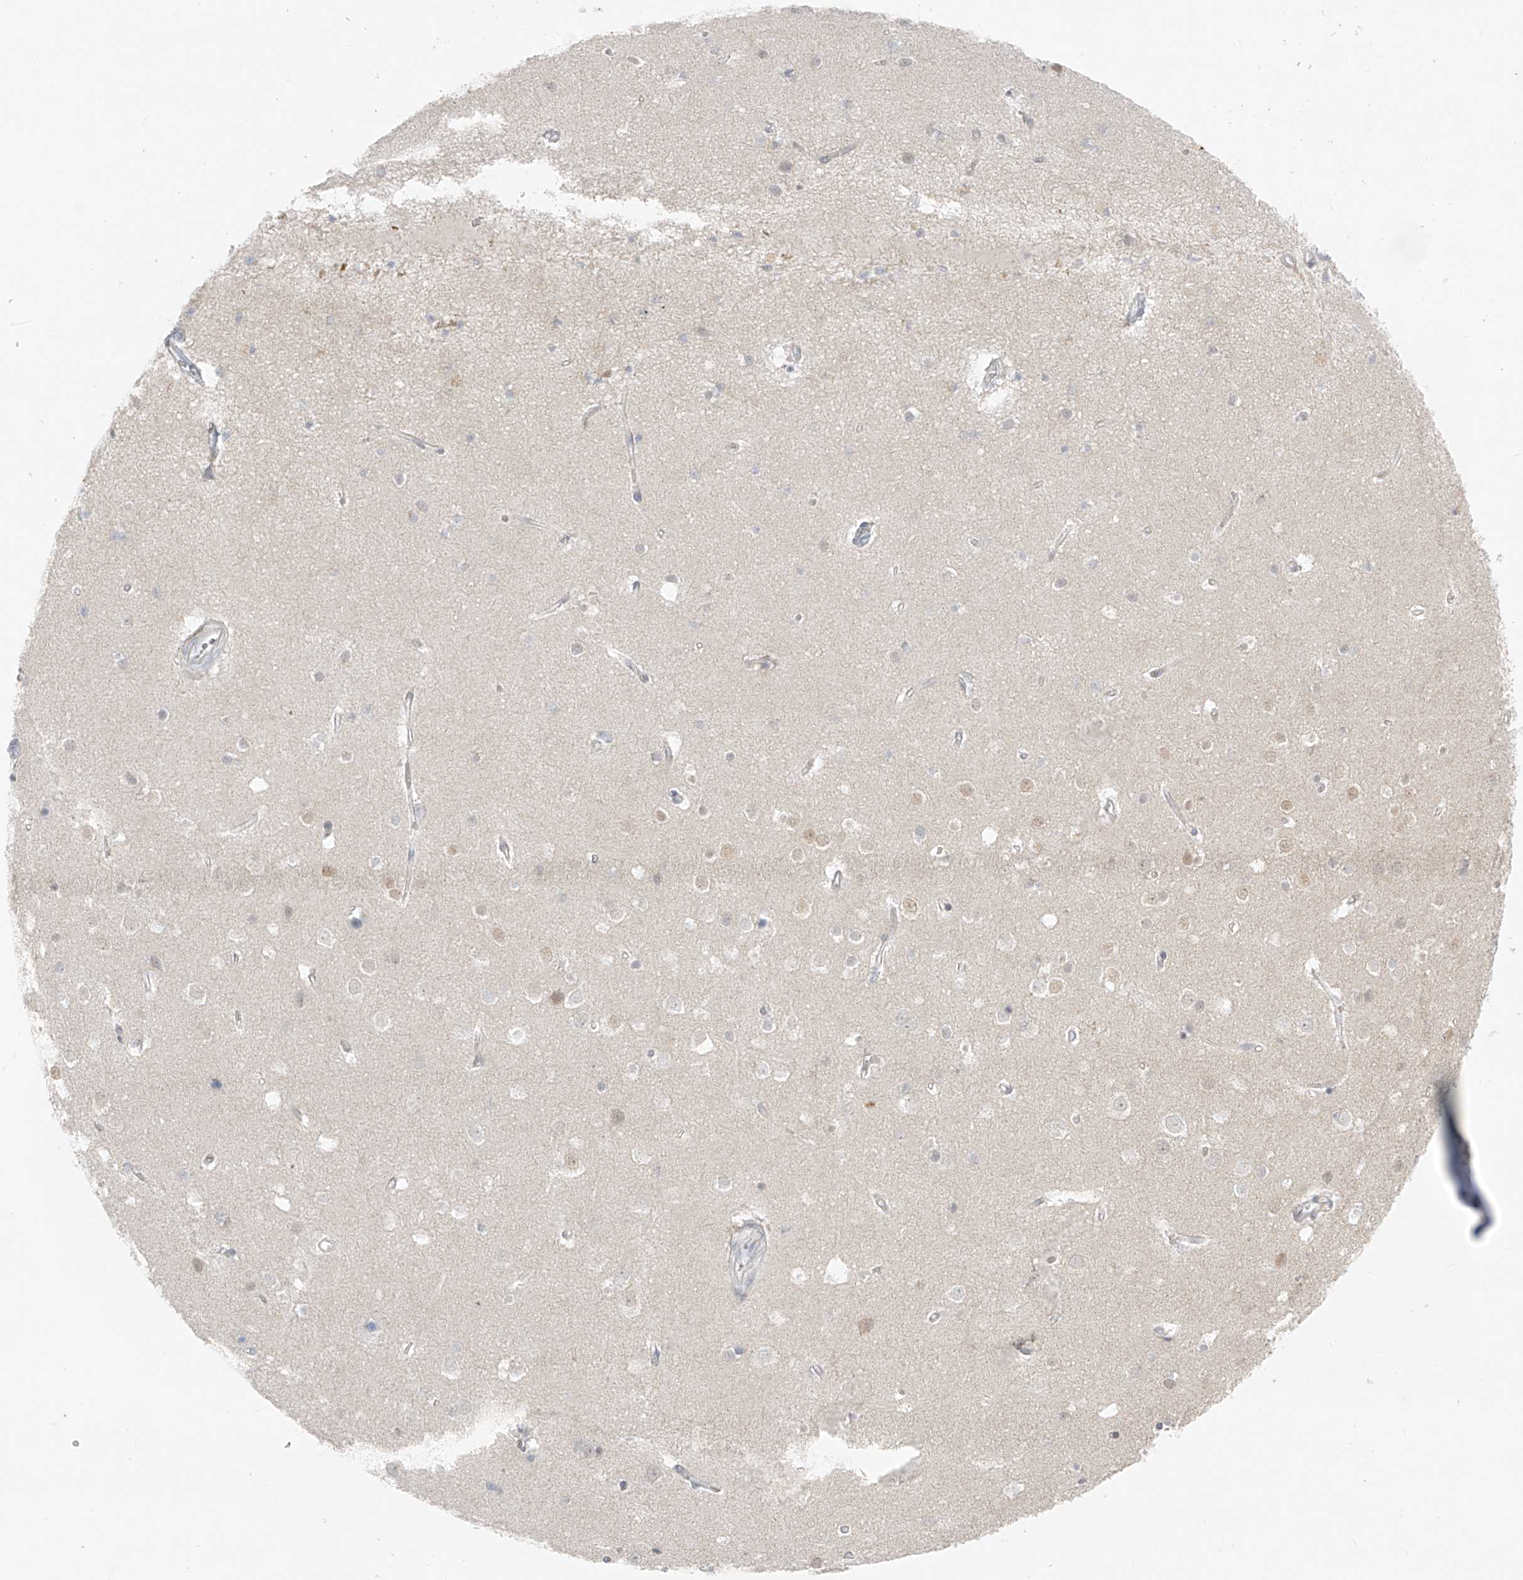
{"staining": {"intensity": "weak", "quantity": "25%-75%", "location": "cytoplasmic/membranous"}, "tissue": "cerebral cortex", "cell_type": "Endothelial cells", "image_type": "normal", "snomed": [{"axis": "morphology", "description": "Normal tissue, NOS"}, {"axis": "topography", "description": "Cerebral cortex"}], "caption": "Unremarkable cerebral cortex demonstrates weak cytoplasmic/membranous staining in approximately 25%-75% of endothelial cells.", "gene": "DYRK1B", "patient": {"sex": "male", "age": 54}}